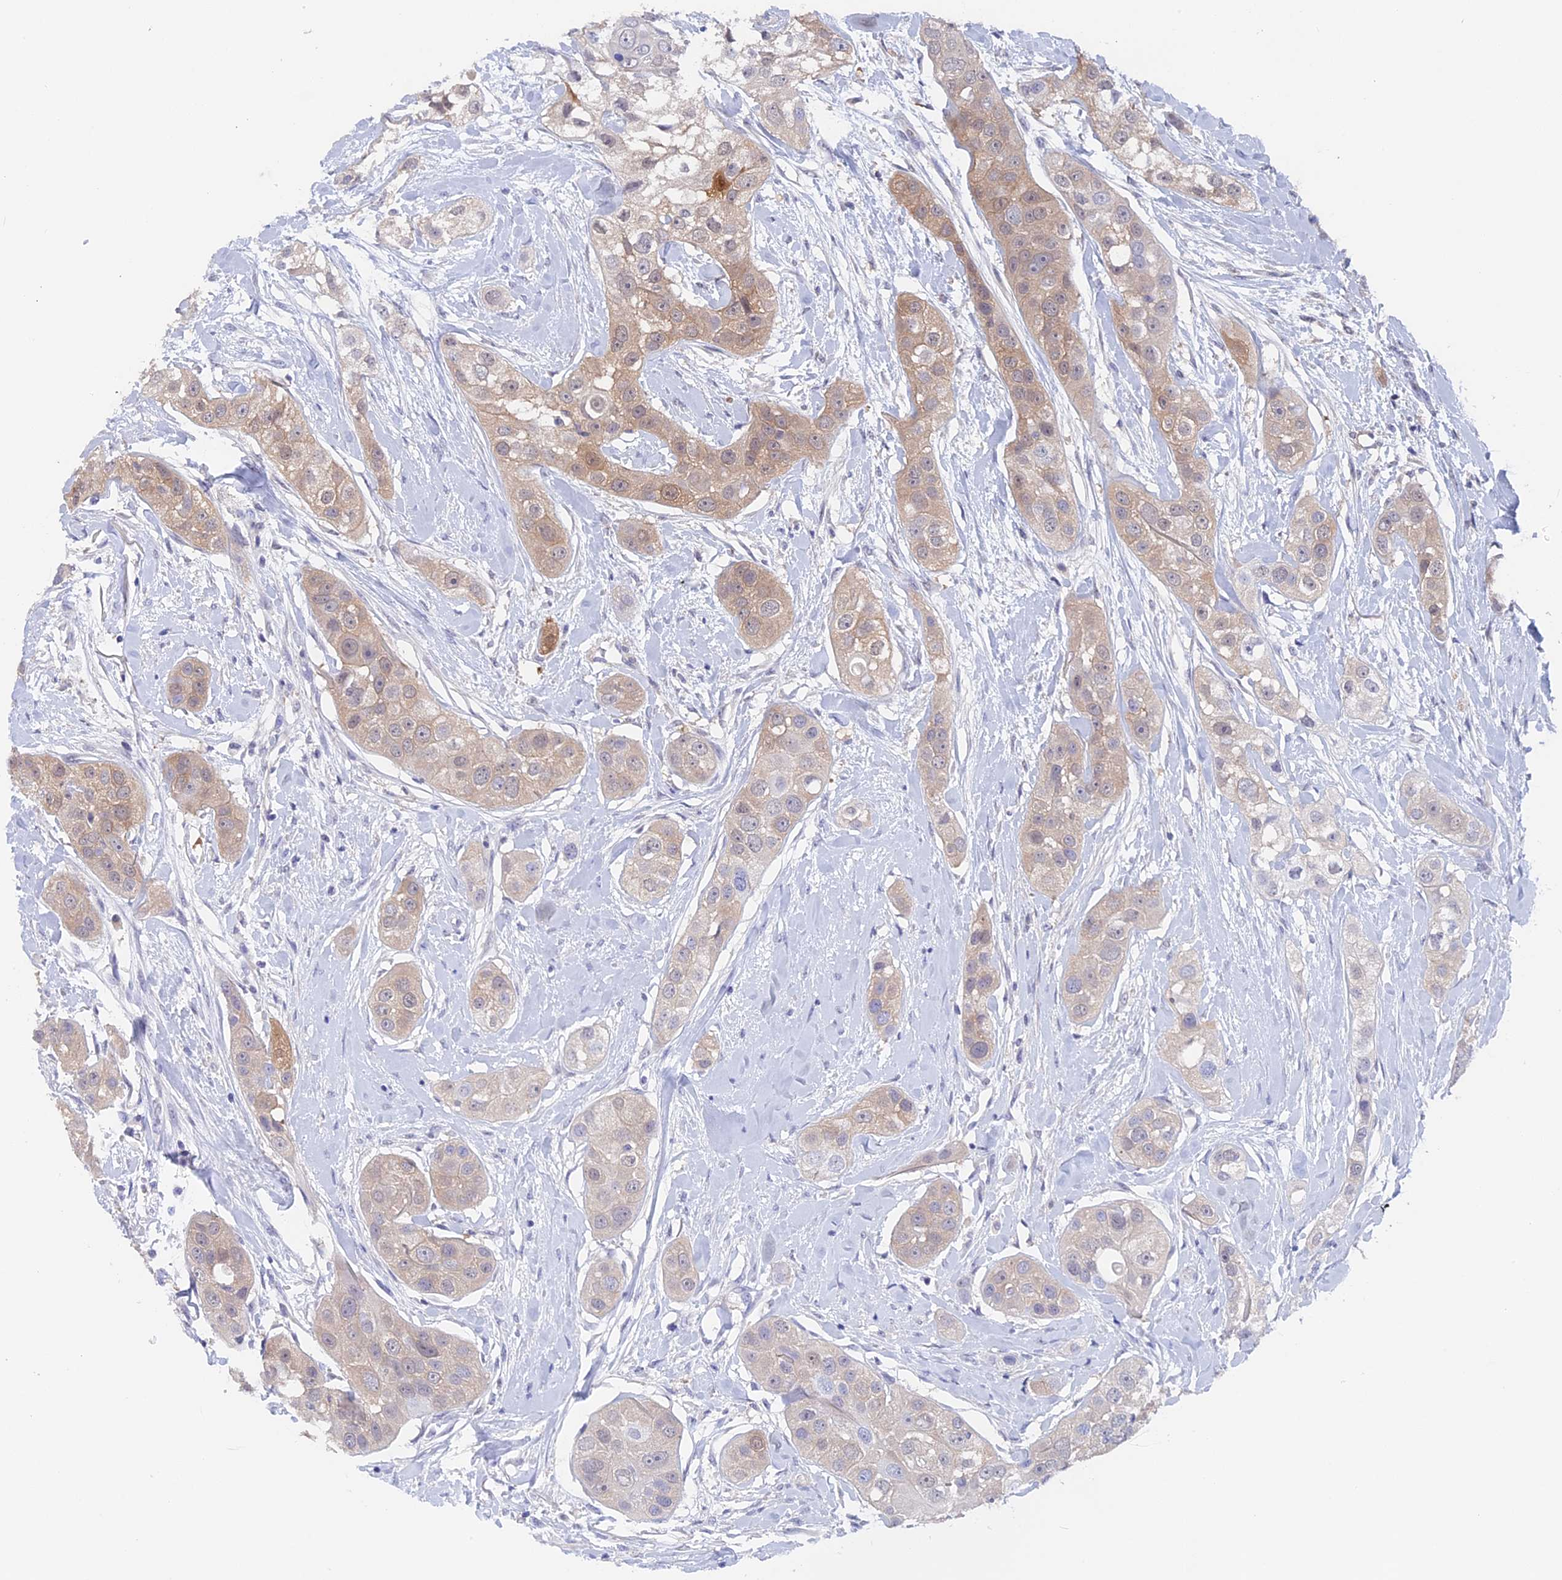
{"staining": {"intensity": "weak", "quantity": "25%-75%", "location": "cytoplasmic/membranous"}, "tissue": "head and neck cancer", "cell_type": "Tumor cells", "image_type": "cancer", "snomed": [{"axis": "morphology", "description": "Normal tissue, NOS"}, {"axis": "morphology", "description": "Squamous cell carcinoma, NOS"}, {"axis": "topography", "description": "Skeletal muscle"}, {"axis": "topography", "description": "Head-Neck"}], "caption": "Weak cytoplasmic/membranous protein positivity is seen in about 25%-75% of tumor cells in head and neck cancer.", "gene": "STUB1", "patient": {"sex": "male", "age": 51}}